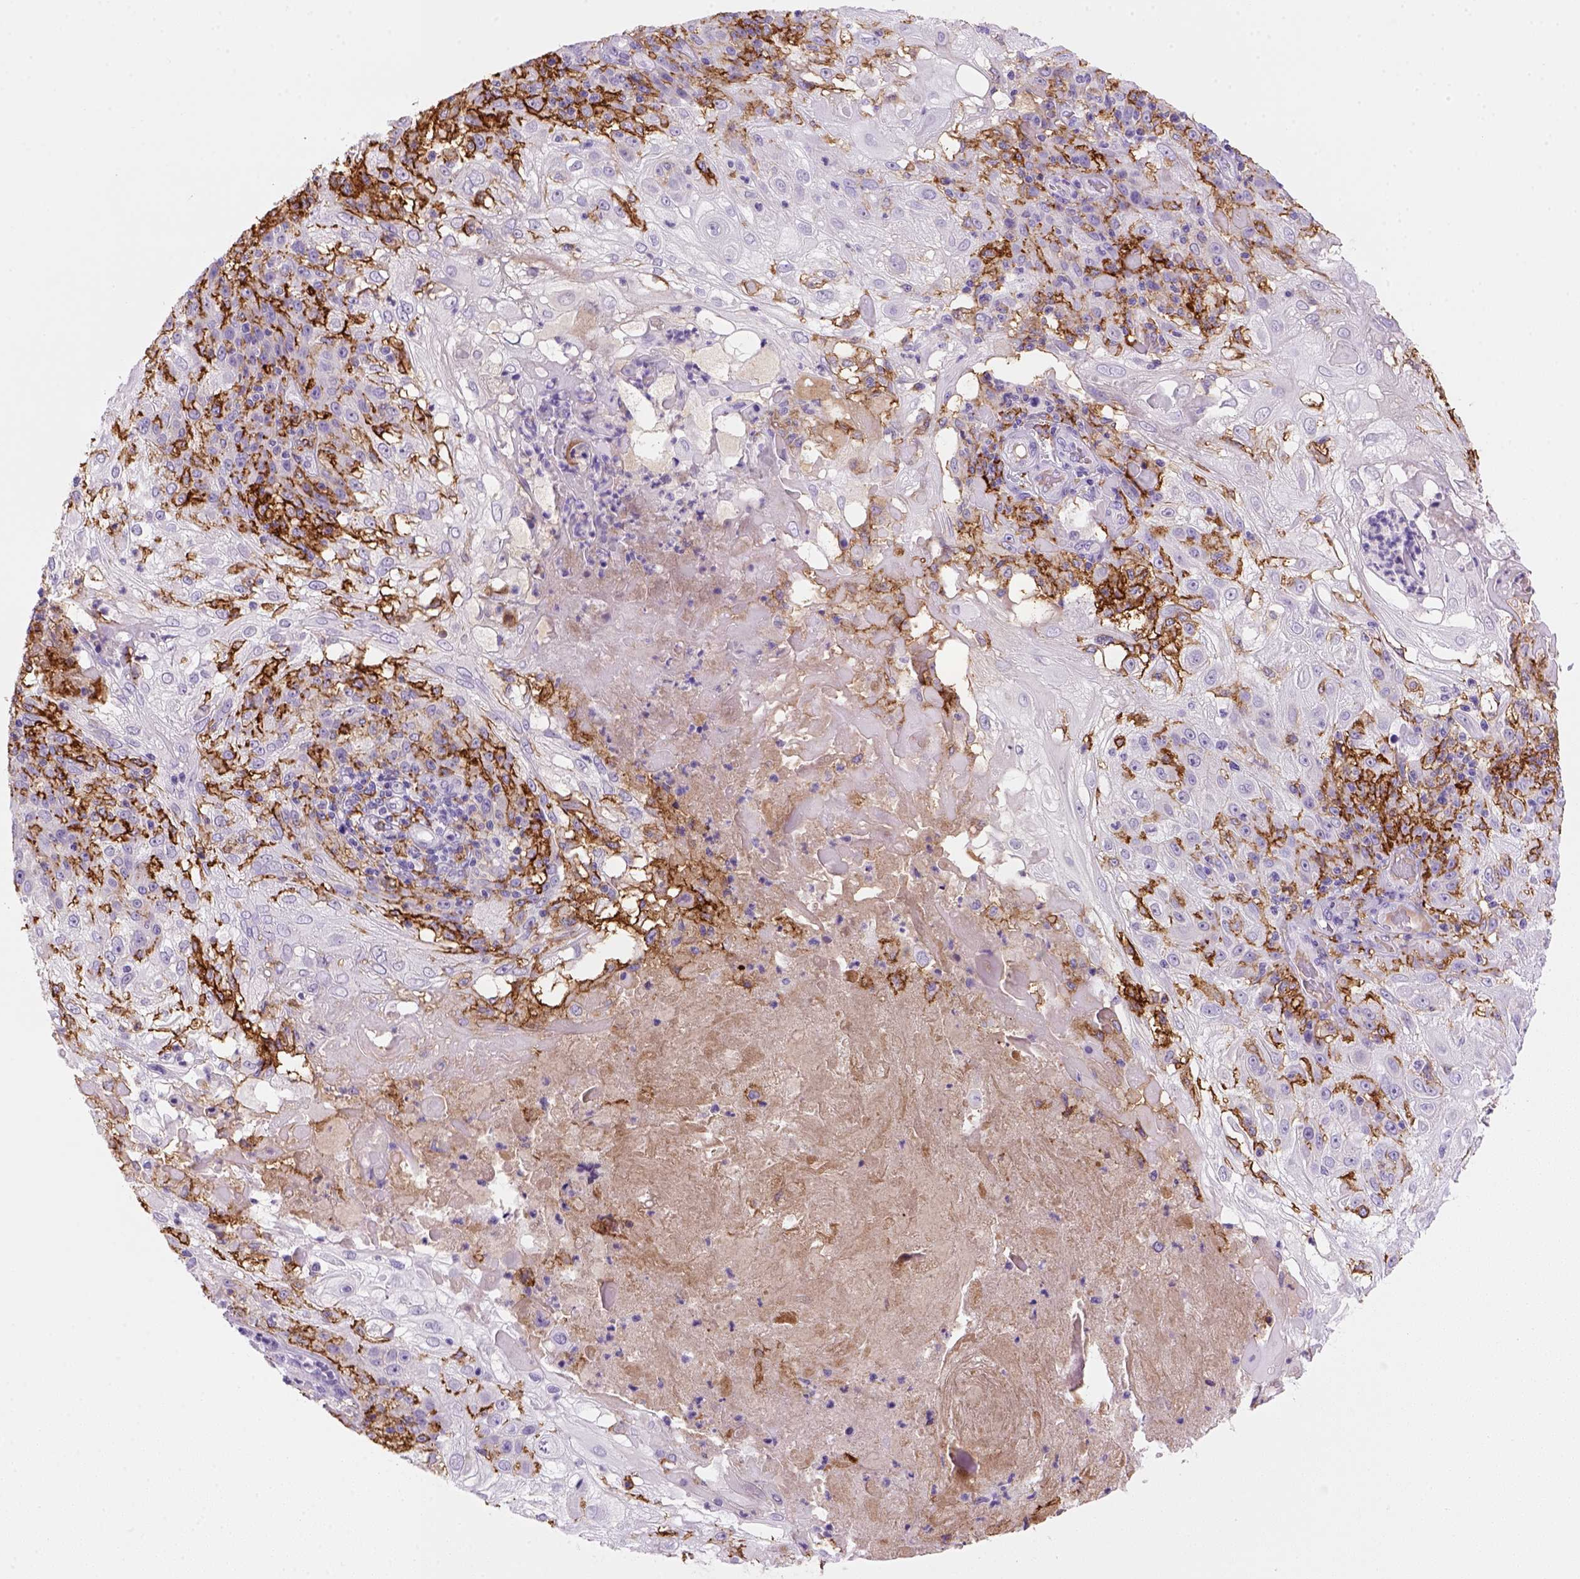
{"staining": {"intensity": "negative", "quantity": "none", "location": "none"}, "tissue": "skin cancer", "cell_type": "Tumor cells", "image_type": "cancer", "snomed": [{"axis": "morphology", "description": "Normal tissue, NOS"}, {"axis": "morphology", "description": "Squamous cell carcinoma, NOS"}, {"axis": "topography", "description": "Skin"}], "caption": "Tumor cells are negative for brown protein staining in skin cancer (squamous cell carcinoma). (Stains: DAB immunohistochemistry (IHC) with hematoxylin counter stain, Microscopy: brightfield microscopy at high magnification).", "gene": "CD14", "patient": {"sex": "female", "age": 83}}